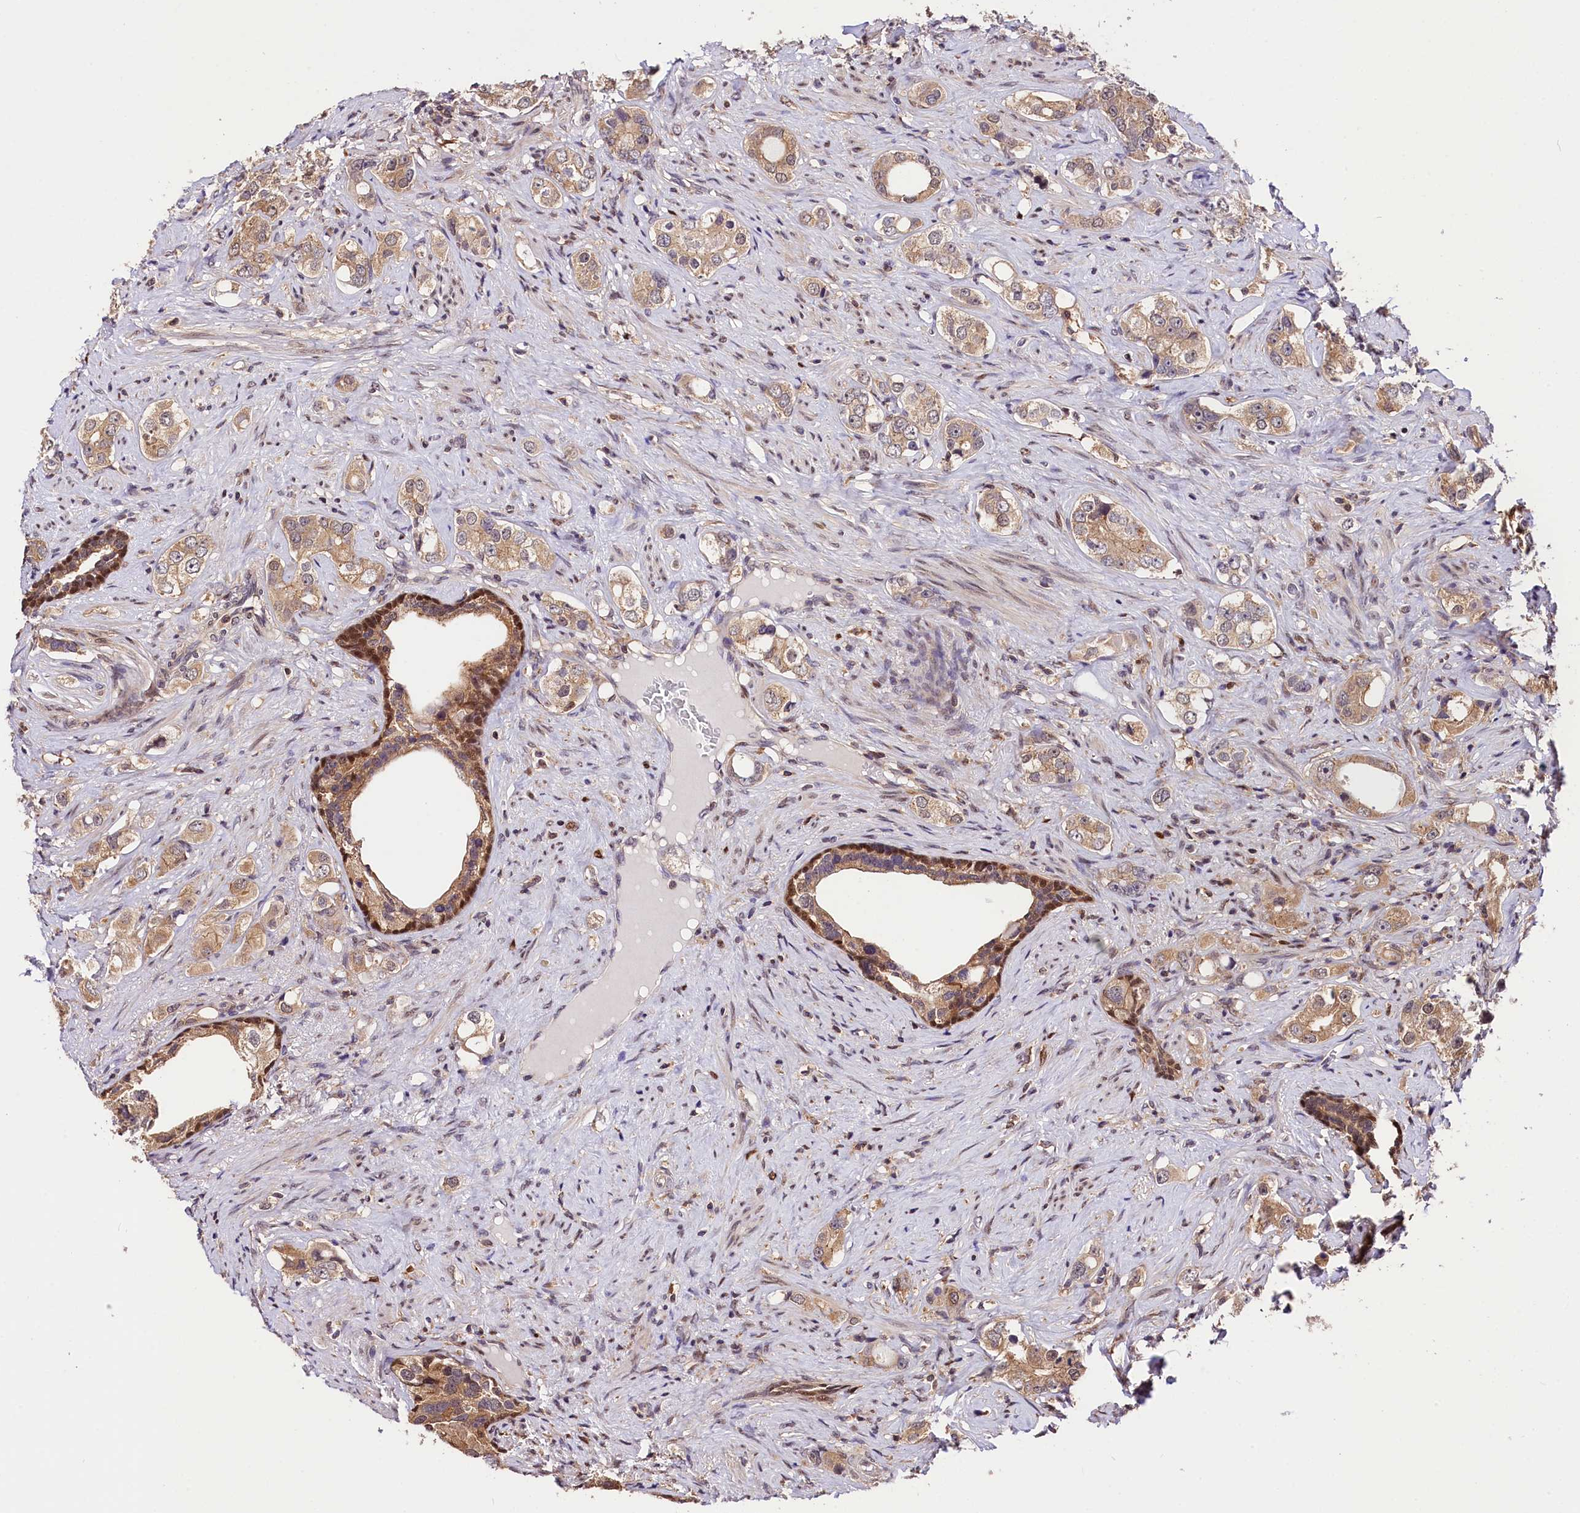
{"staining": {"intensity": "weak", "quantity": ">75%", "location": "cytoplasmic/membranous"}, "tissue": "prostate cancer", "cell_type": "Tumor cells", "image_type": "cancer", "snomed": [{"axis": "morphology", "description": "Adenocarcinoma, High grade"}, {"axis": "topography", "description": "Prostate"}], "caption": "Immunohistochemical staining of human prostate cancer demonstrates low levels of weak cytoplasmic/membranous positivity in approximately >75% of tumor cells.", "gene": "CHORDC1", "patient": {"sex": "male", "age": 63}}